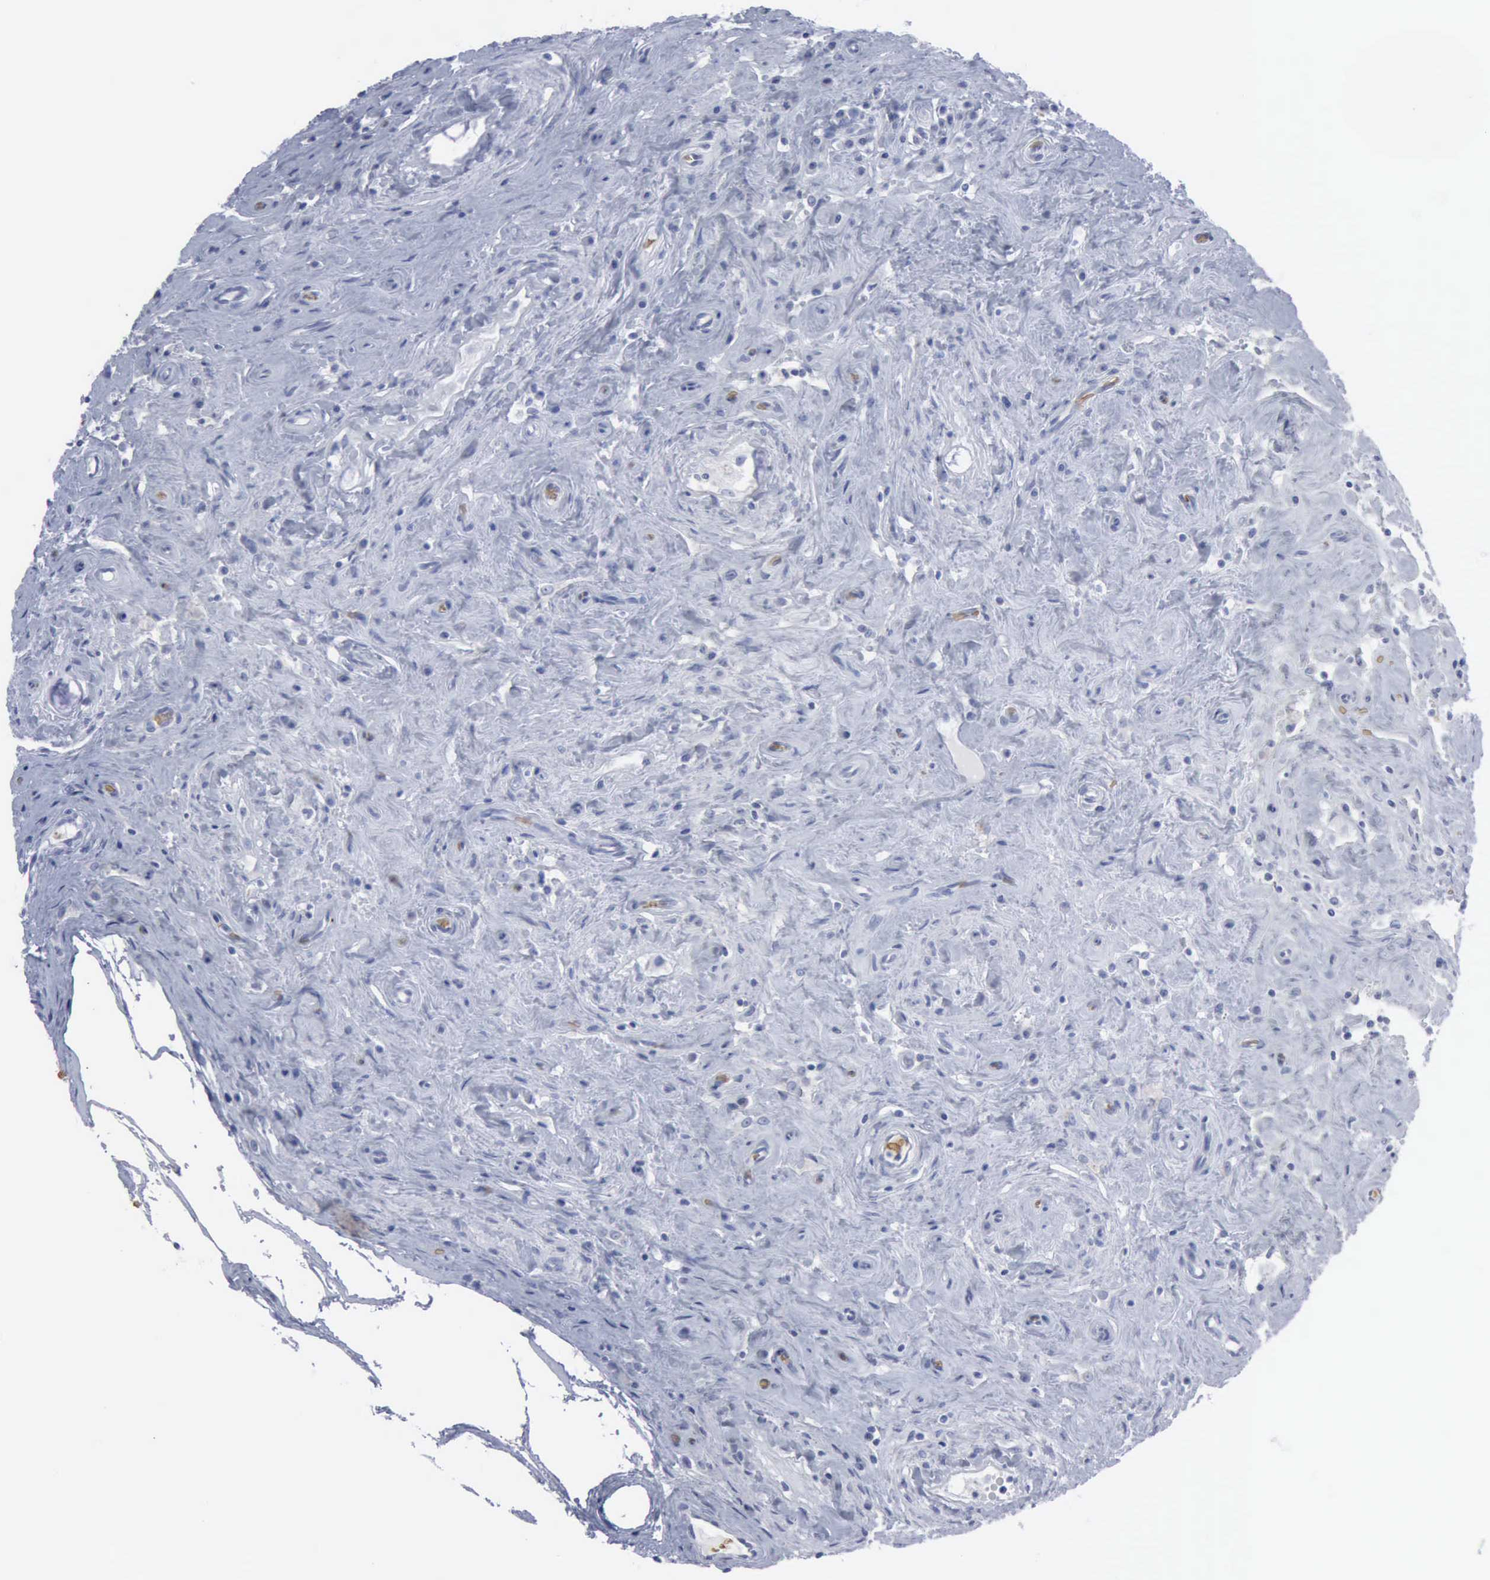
{"staining": {"intensity": "negative", "quantity": "none", "location": "none"}, "tissue": "testis cancer", "cell_type": "Tumor cells", "image_type": "cancer", "snomed": [{"axis": "morphology", "description": "Seminoma, NOS"}, {"axis": "topography", "description": "Testis"}], "caption": "High power microscopy photomicrograph of an immunohistochemistry (IHC) image of testis seminoma, revealing no significant staining in tumor cells.", "gene": "TGFB1", "patient": {"sex": "male", "age": 32}}